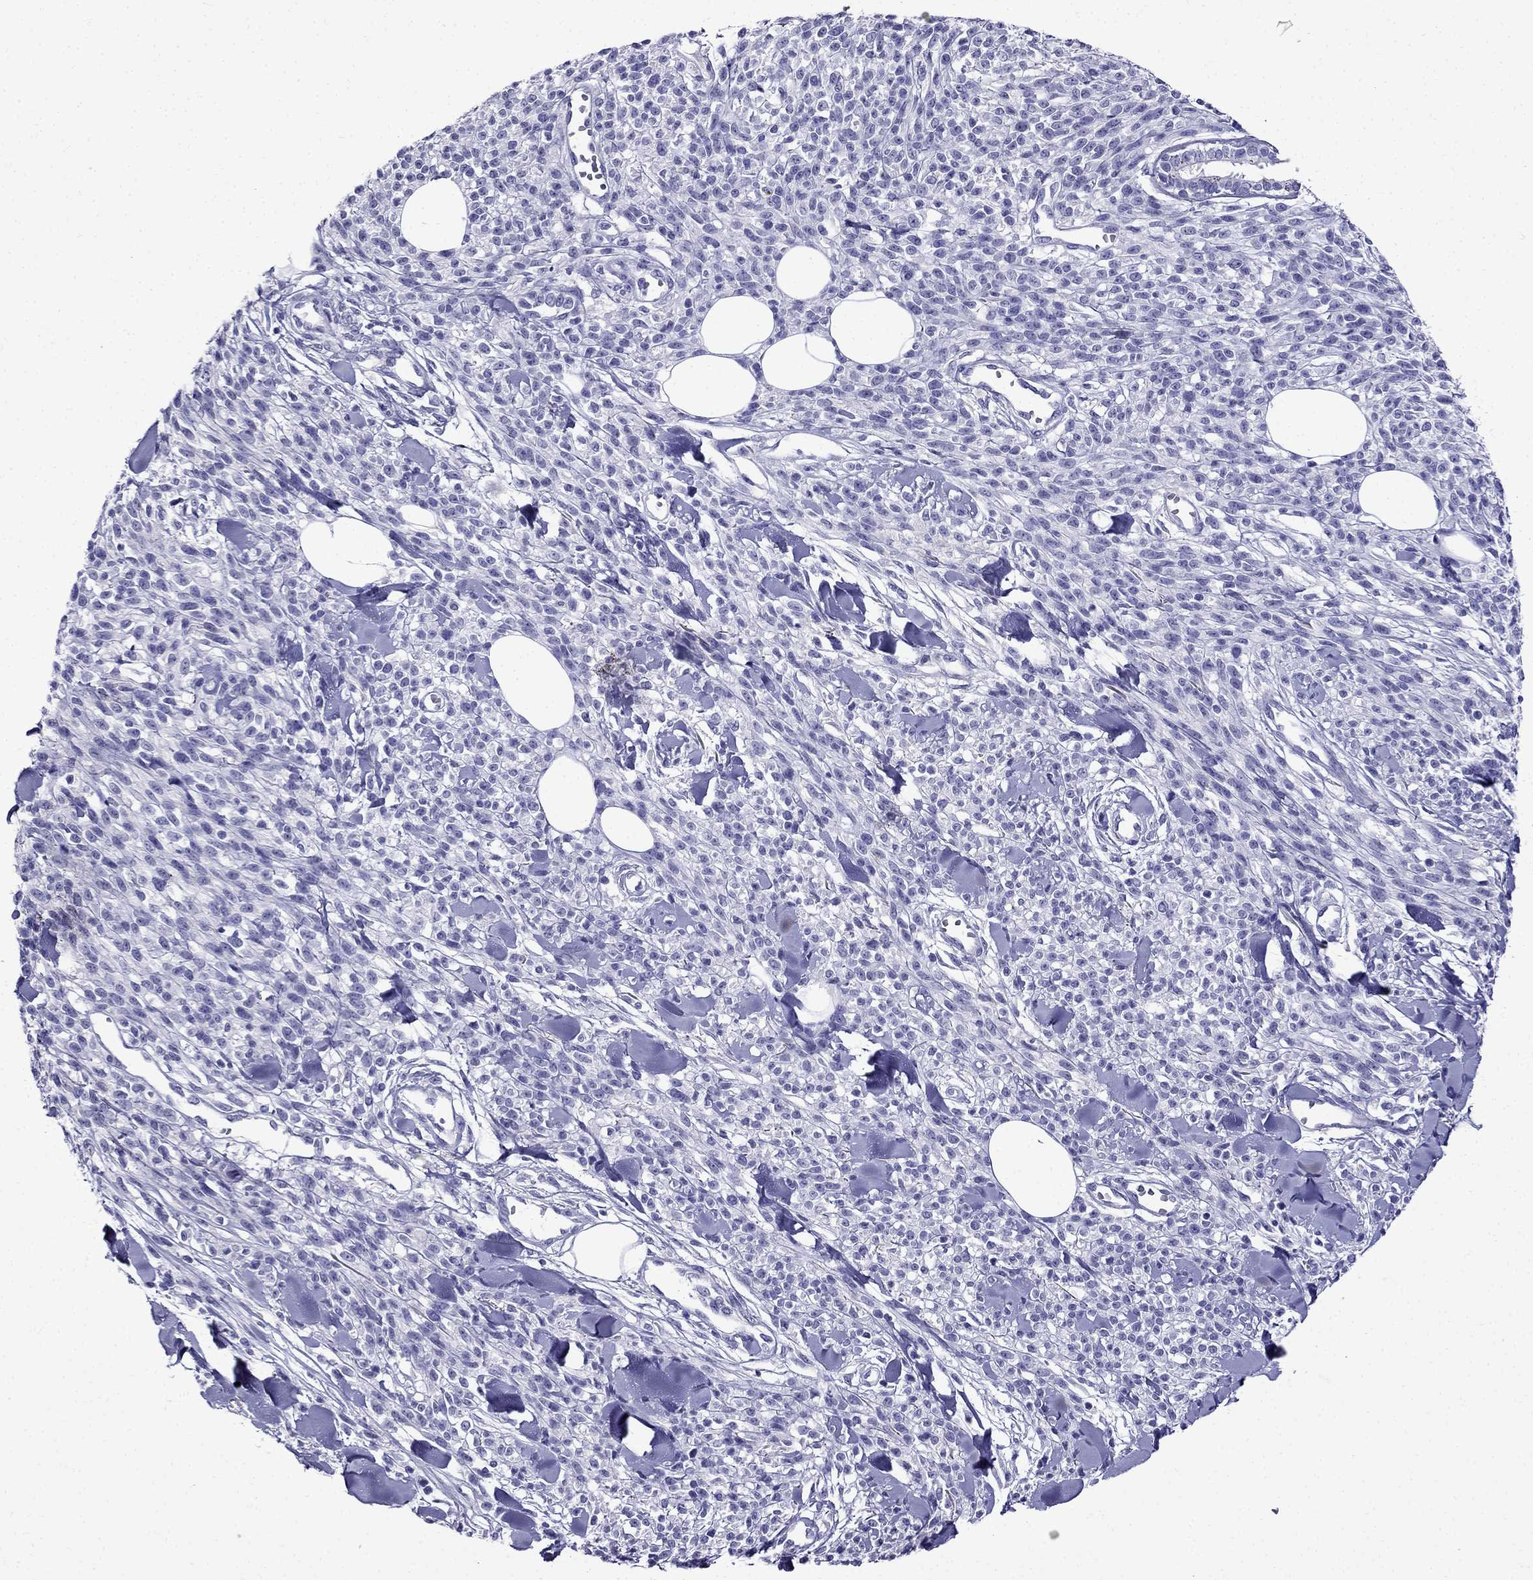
{"staining": {"intensity": "negative", "quantity": "none", "location": "none"}, "tissue": "melanoma", "cell_type": "Tumor cells", "image_type": "cancer", "snomed": [{"axis": "morphology", "description": "Malignant melanoma, NOS"}, {"axis": "topography", "description": "Skin"}, {"axis": "topography", "description": "Skin of trunk"}], "caption": "Human malignant melanoma stained for a protein using immunohistochemistry exhibits no staining in tumor cells.", "gene": "ERC2", "patient": {"sex": "male", "age": 74}}